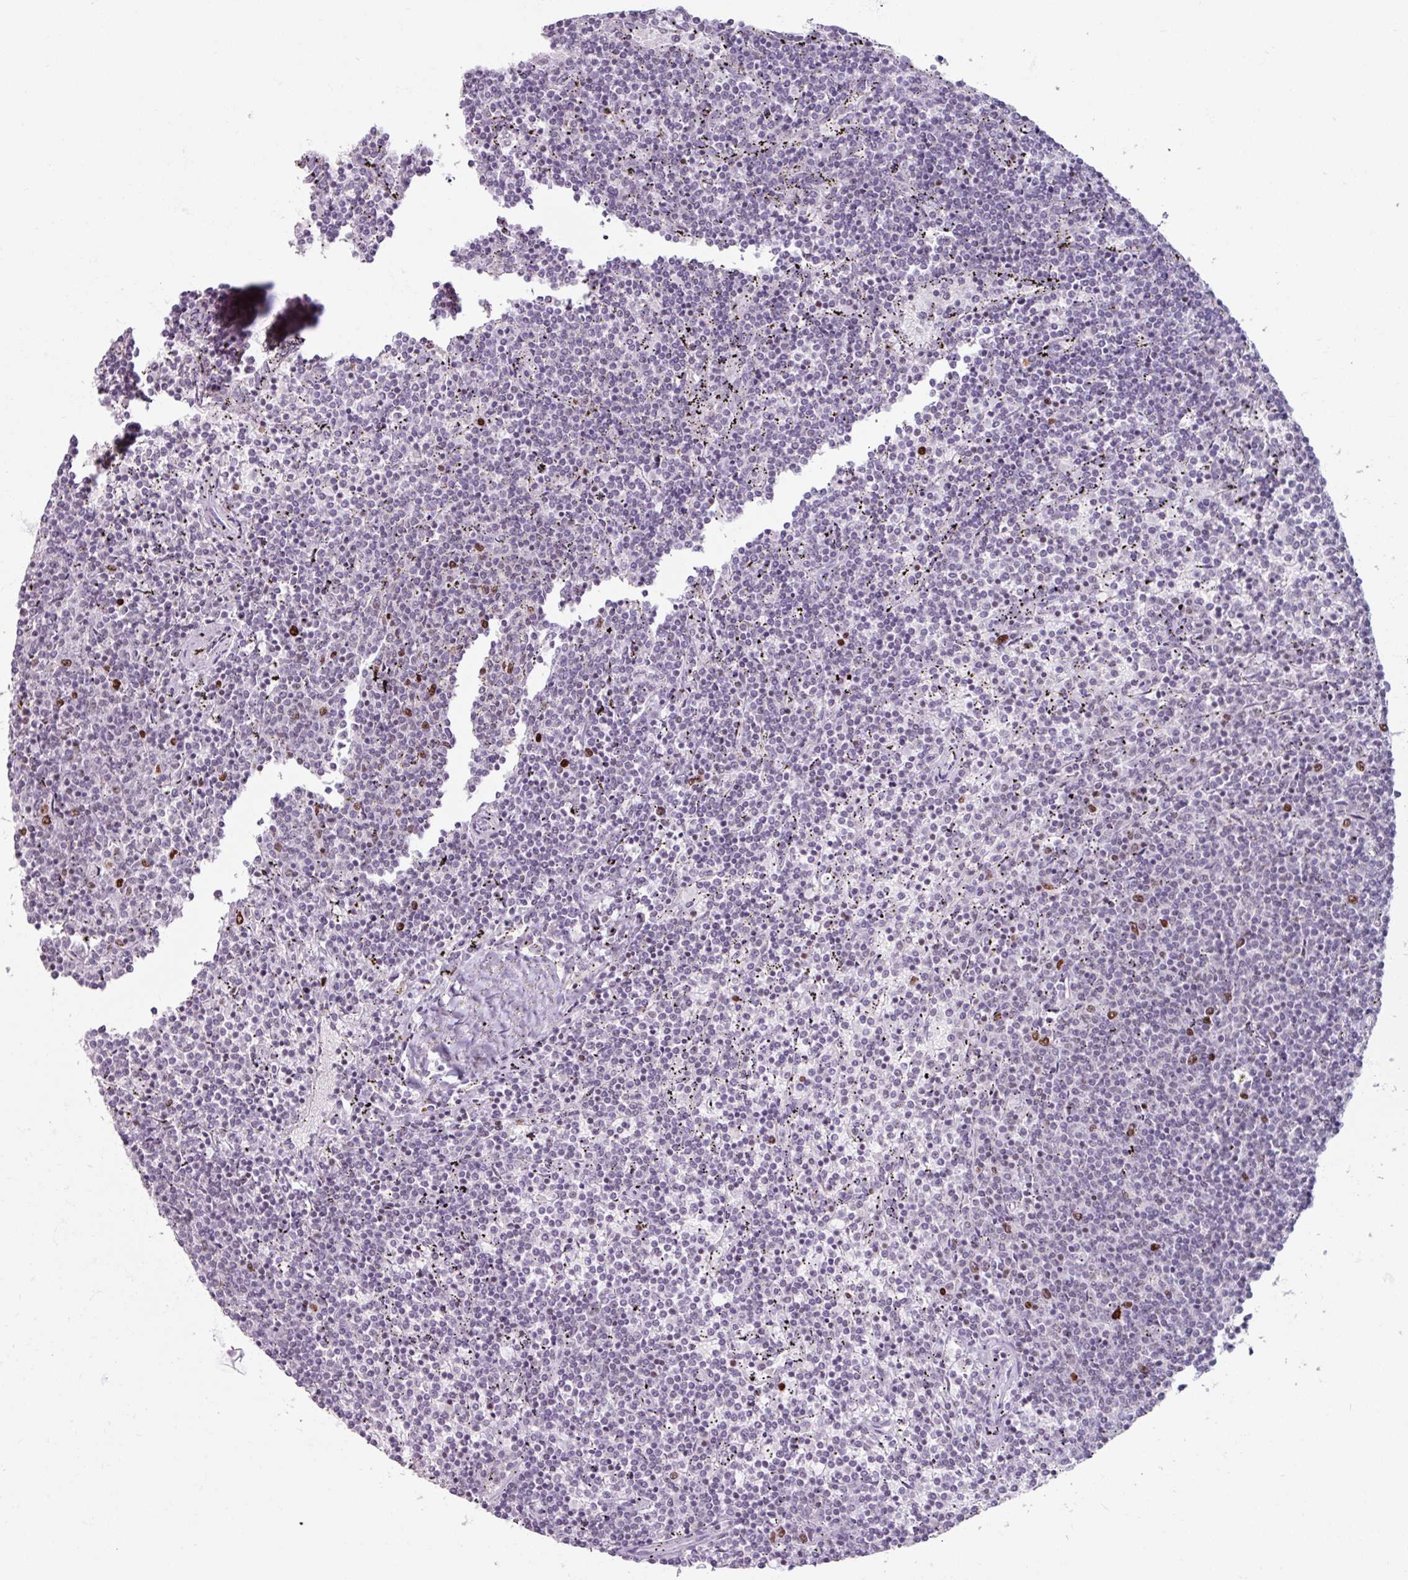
{"staining": {"intensity": "negative", "quantity": "none", "location": "none"}, "tissue": "lymphoma", "cell_type": "Tumor cells", "image_type": "cancer", "snomed": [{"axis": "morphology", "description": "Malignant lymphoma, non-Hodgkin's type, Low grade"}, {"axis": "topography", "description": "Spleen"}], "caption": "Micrograph shows no significant protein expression in tumor cells of lymphoma.", "gene": "ATAD2", "patient": {"sex": "female", "age": 50}}